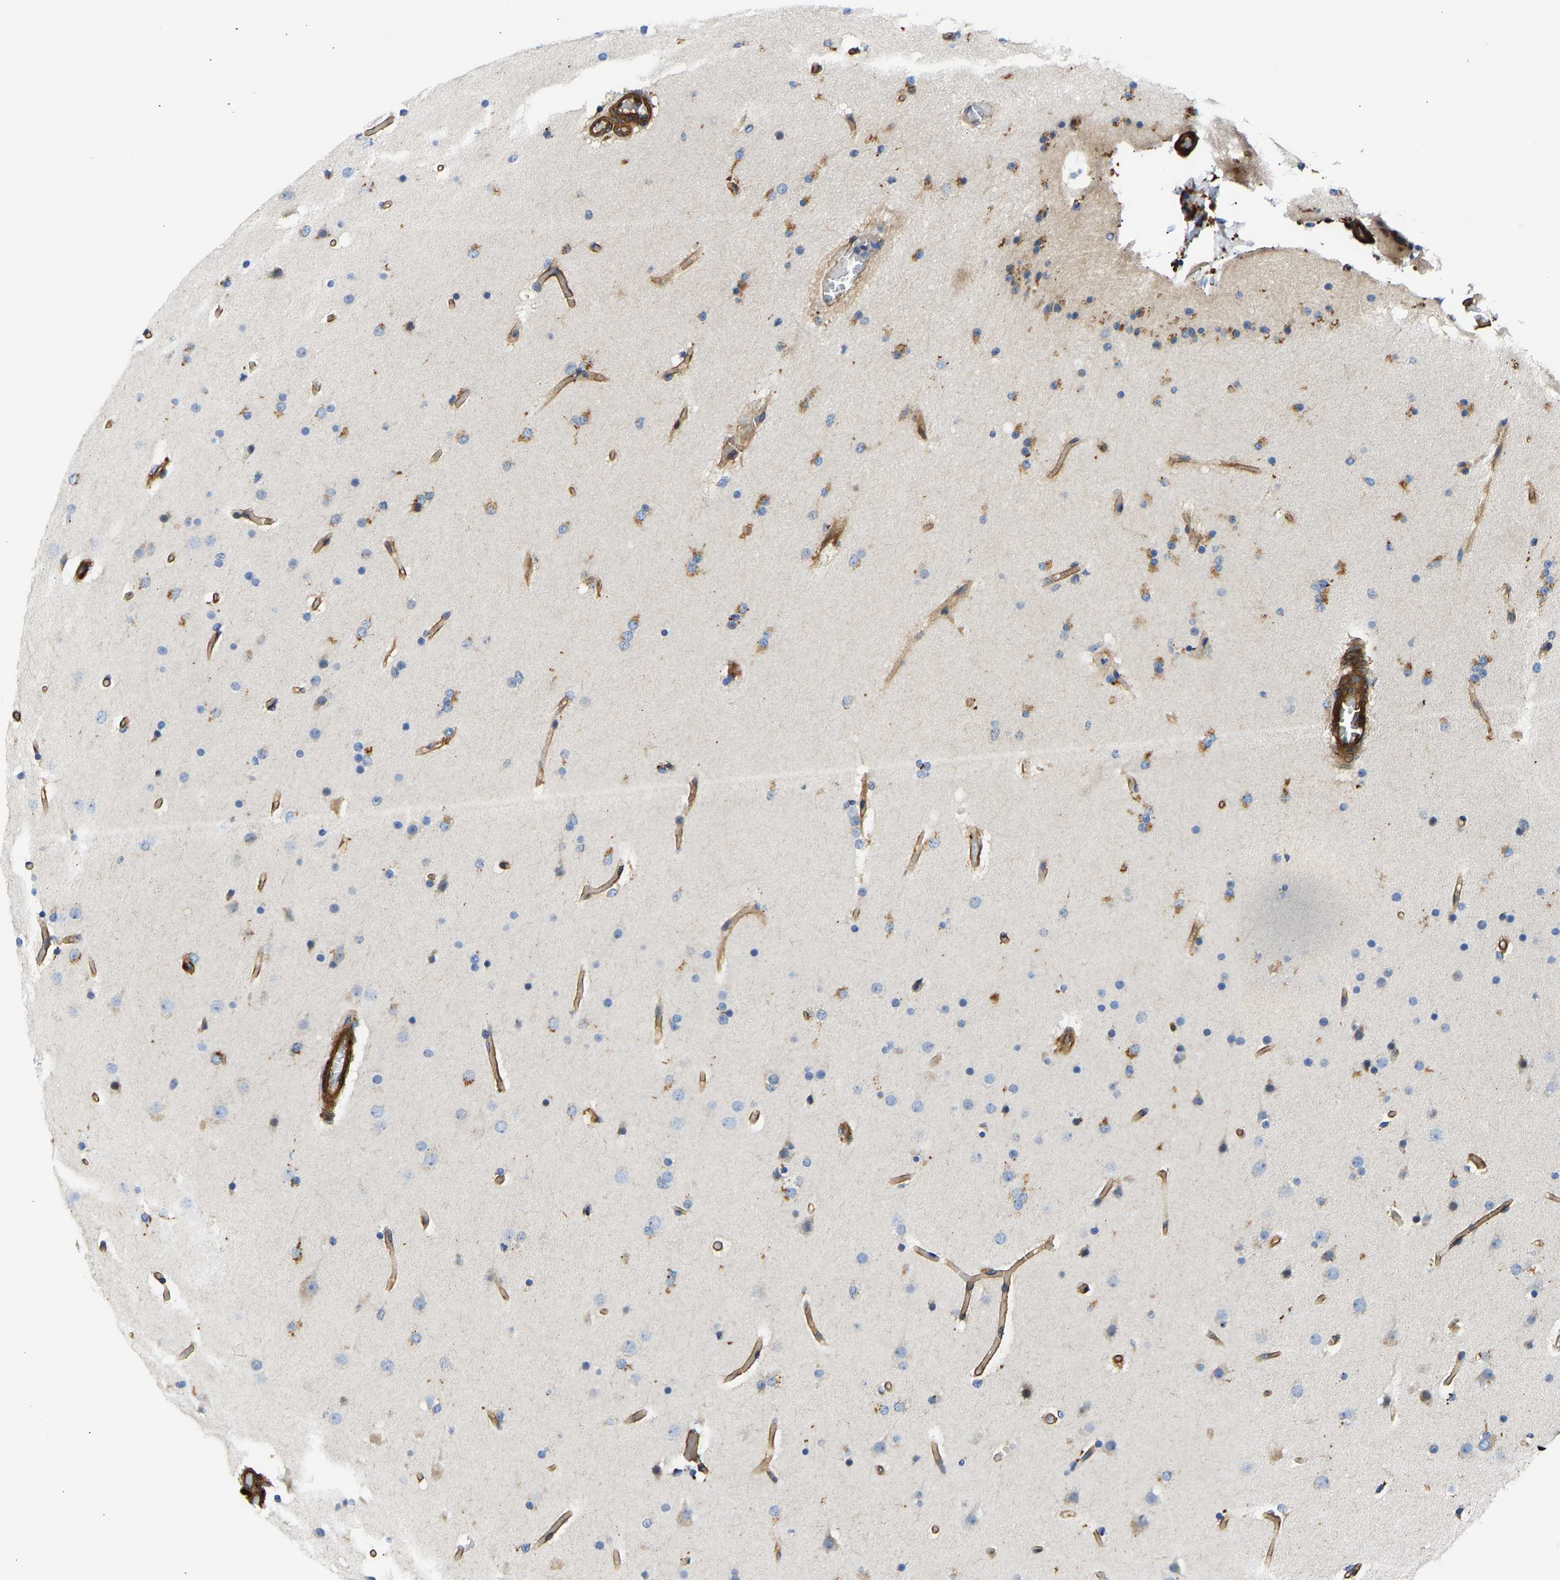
{"staining": {"intensity": "moderate", "quantity": "25%-75%", "location": "cytoplasmic/membranous"}, "tissue": "glioma", "cell_type": "Tumor cells", "image_type": "cancer", "snomed": [{"axis": "morphology", "description": "Glioma, malignant, High grade"}, {"axis": "topography", "description": "Cerebral cortex"}], "caption": "Immunohistochemistry of human glioma exhibits medium levels of moderate cytoplasmic/membranous positivity in approximately 25%-75% of tumor cells. The staining was performed using DAB (3,3'-diaminobenzidine), with brown indicating positive protein expression. Nuclei are stained blue with hematoxylin.", "gene": "MYO1C", "patient": {"sex": "female", "age": 36}}